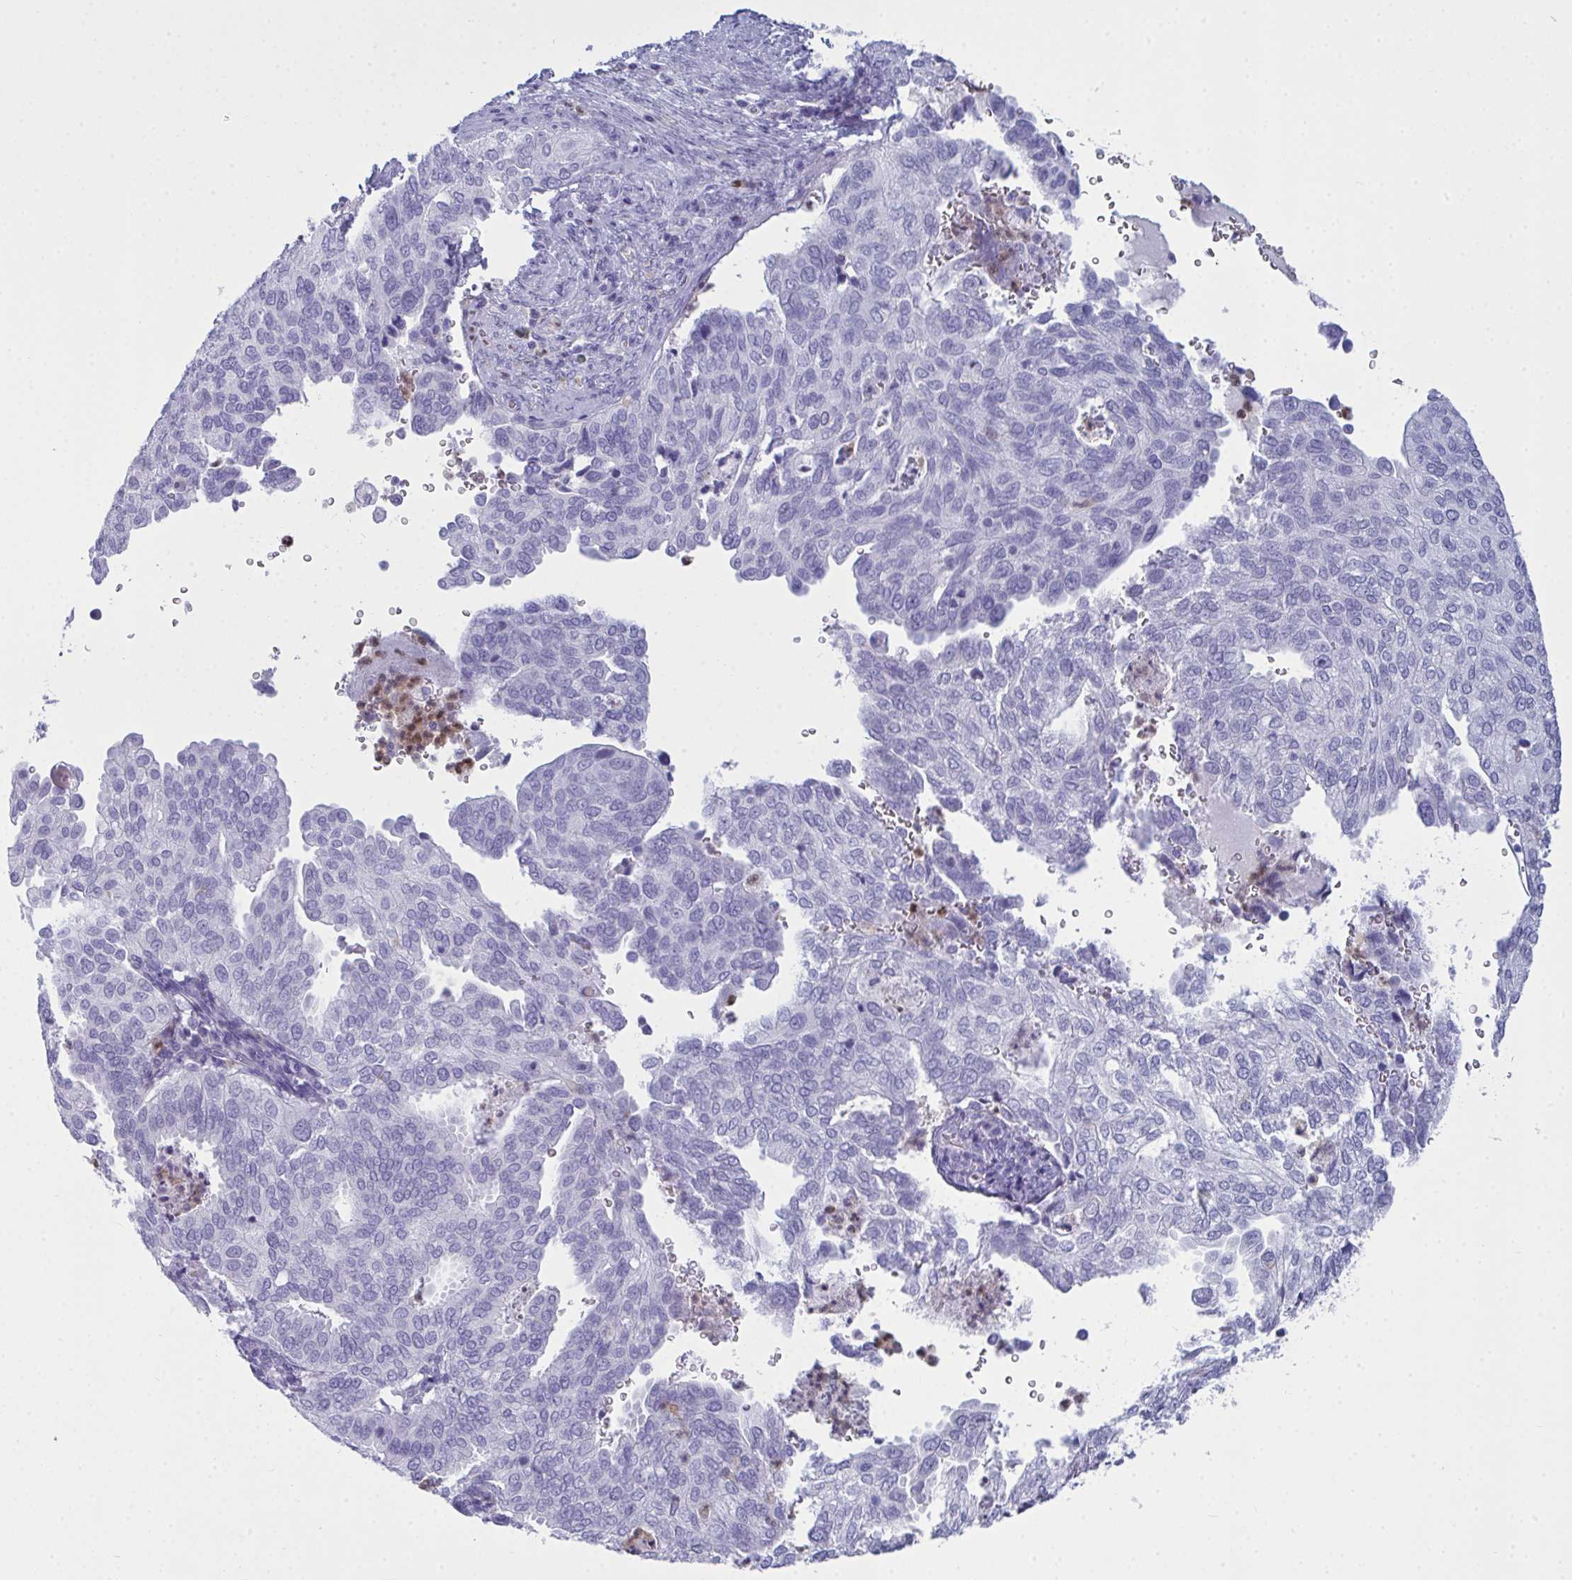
{"staining": {"intensity": "negative", "quantity": "none", "location": "none"}, "tissue": "cervical cancer", "cell_type": "Tumor cells", "image_type": "cancer", "snomed": [{"axis": "morphology", "description": "Squamous cell carcinoma, NOS"}, {"axis": "topography", "description": "Cervix"}], "caption": "IHC histopathology image of cervical cancer stained for a protein (brown), which demonstrates no positivity in tumor cells.", "gene": "SERPINB10", "patient": {"sex": "female", "age": 38}}